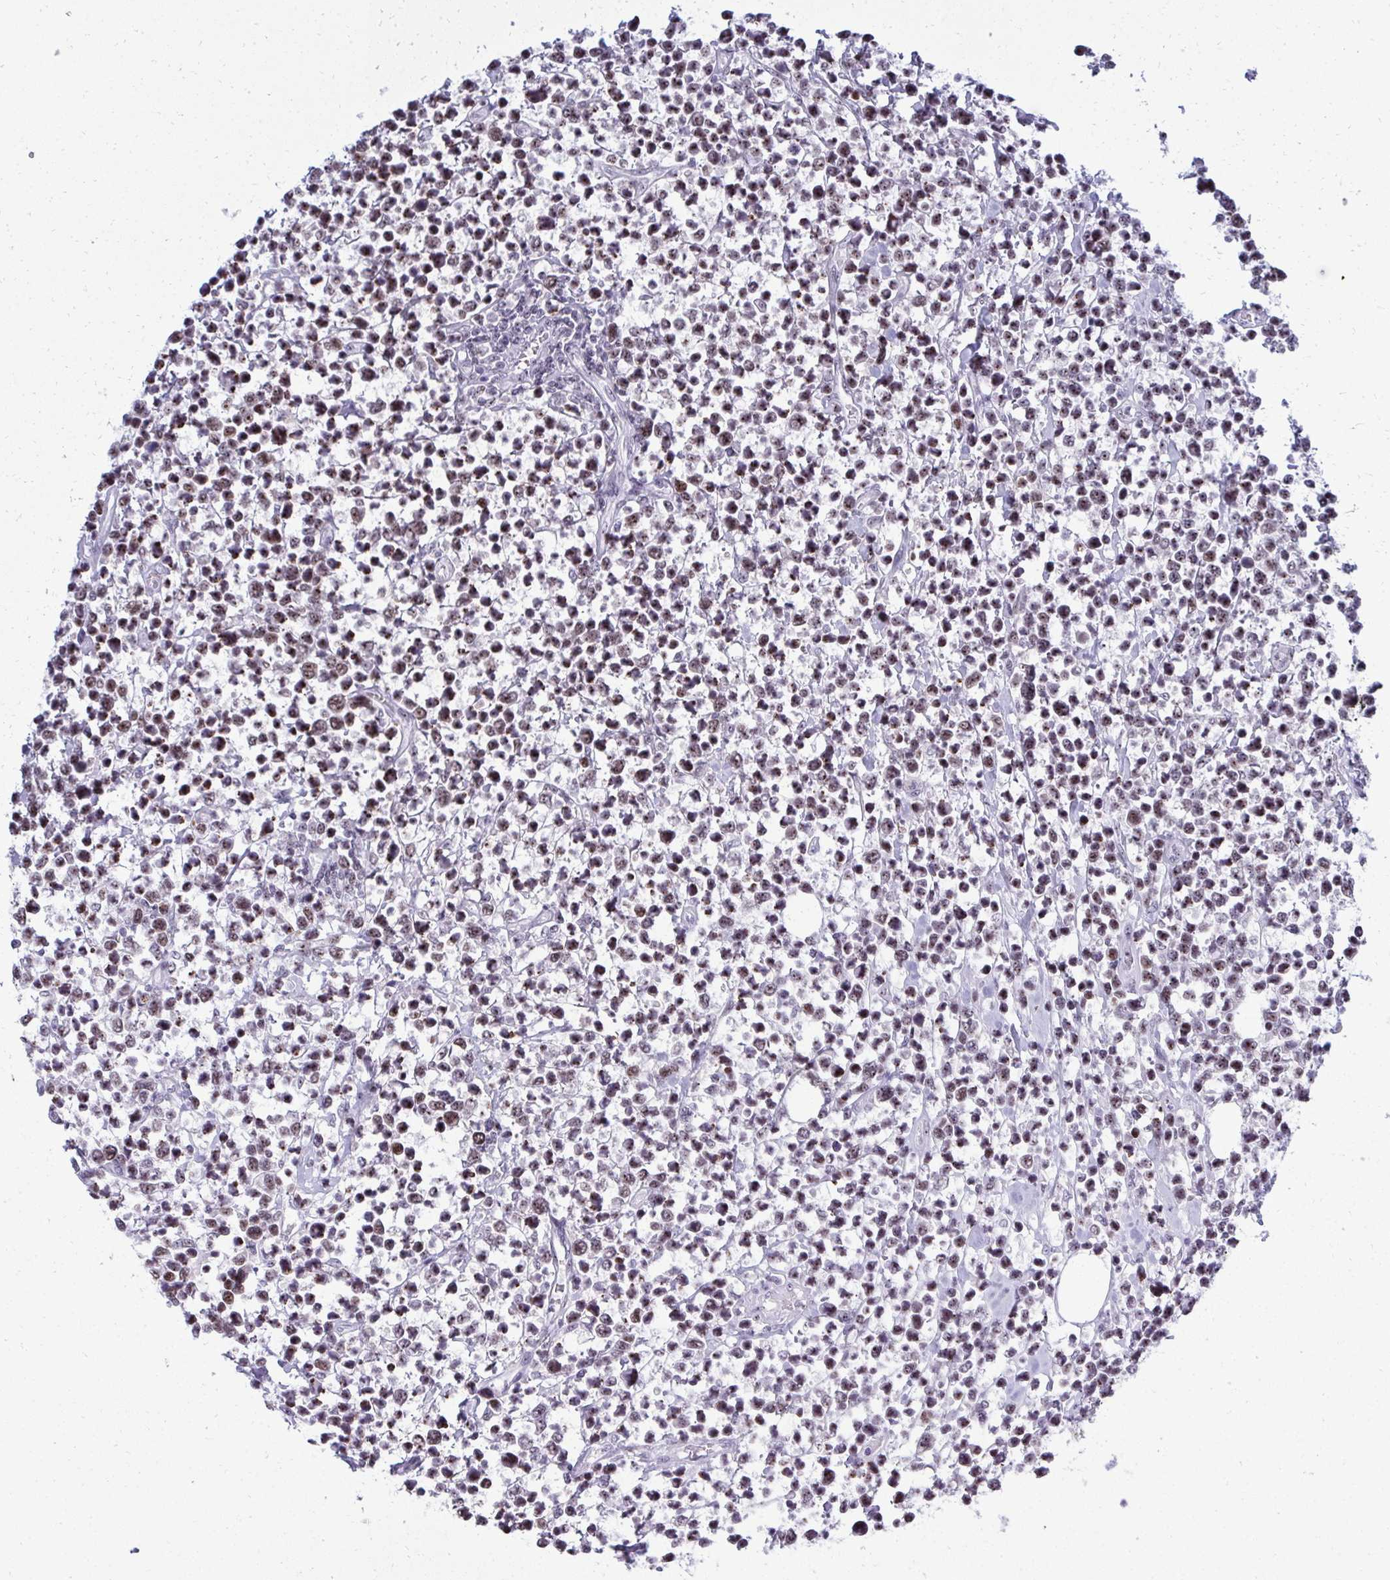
{"staining": {"intensity": "moderate", "quantity": ">75%", "location": "nuclear"}, "tissue": "lymphoma", "cell_type": "Tumor cells", "image_type": "cancer", "snomed": [{"axis": "morphology", "description": "Malignant lymphoma, non-Hodgkin's type, High grade"}, {"axis": "topography", "description": "Soft tissue"}], "caption": "Moderate nuclear protein positivity is appreciated in approximately >75% of tumor cells in high-grade malignant lymphoma, non-Hodgkin's type. The staining was performed using DAB (3,3'-diaminobenzidine), with brown indicating positive protein expression. Nuclei are stained blue with hematoxylin.", "gene": "SIRT7", "patient": {"sex": "female", "age": 56}}